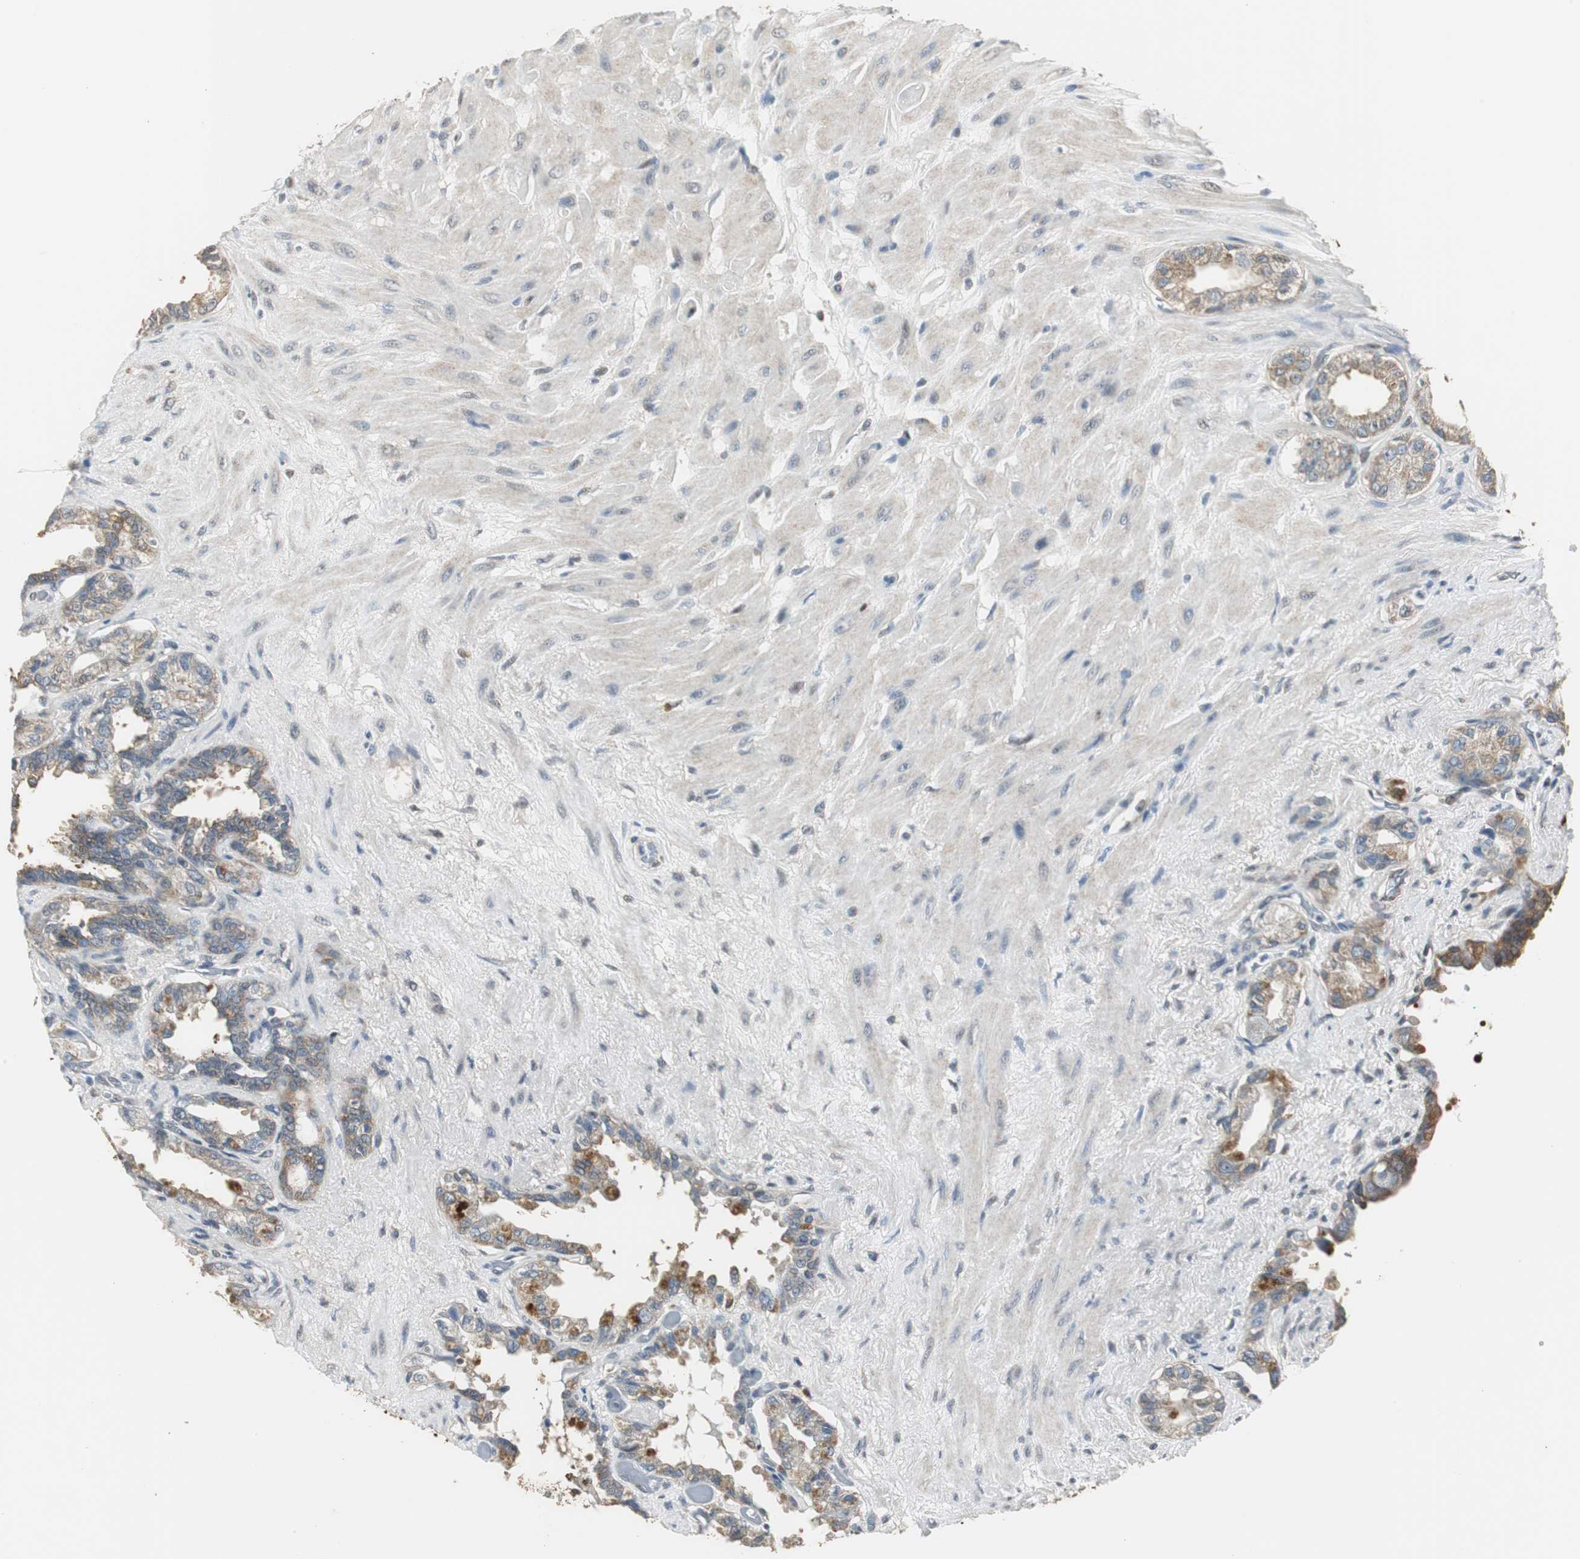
{"staining": {"intensity": "weak", "quantity": "25%-75%", "location": "cytoplasmic/membranous"}, "tissue": "seminal vesicle", "cell_type": "Glandular cells", "image_type": "normal", "snomed": [{"axis": "morphology", "description": "Normal tissue, NOS"}, {"axis": "topography", "description": "Seminal veicle"}], "caption": "High-power microscopy captured an immunohistochemistry (IHC) histopathology image of unremarkable seminal vesicle, revealing weak cytoplasmic/membranous positivity in about 25%-75% of glandular cells. Nuclei are stained in blue.", "gene": "CCT5", "patient": {"sex": "male", "age": 61}}